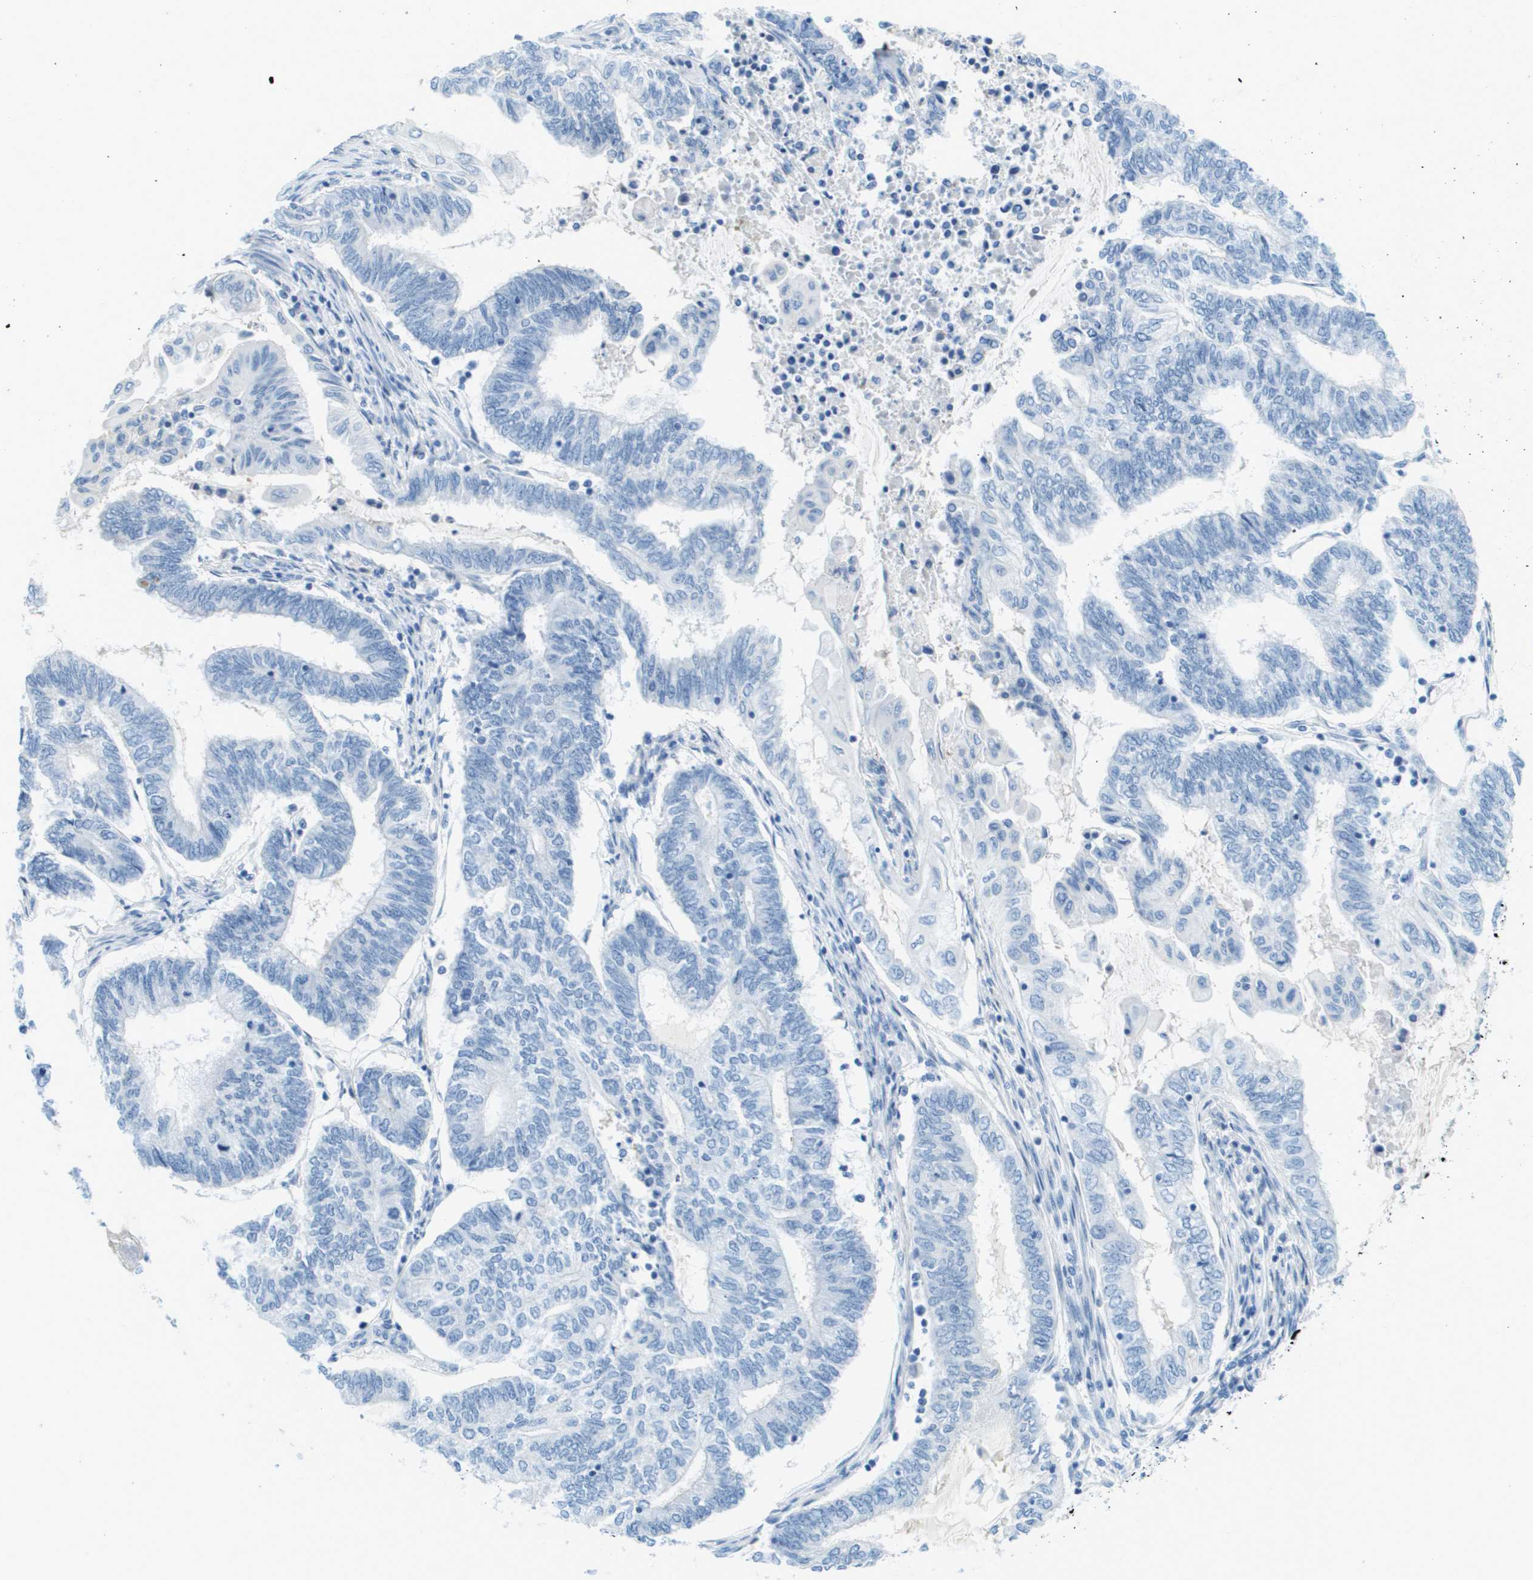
{"staining": {"intensity": "negative", "quantity": "none", "location": "none"}, "tissue": "endometrial cancer", "cell_type": "Tumor cells", "image_type": "cancer", "snomed": [{"axis": "morphology", "description": "Adenocarcinoma, NOS"}, {"axis": "topography", "description": "Uterus"}, {"axis": "topography", "description": "Endometrium"}], "caption": "Protein analysis of endometrial cancer displays no significant positivity in tumor cells.", "gene": "CDHR2", "patient": {"sex": "female", "age": 70}}